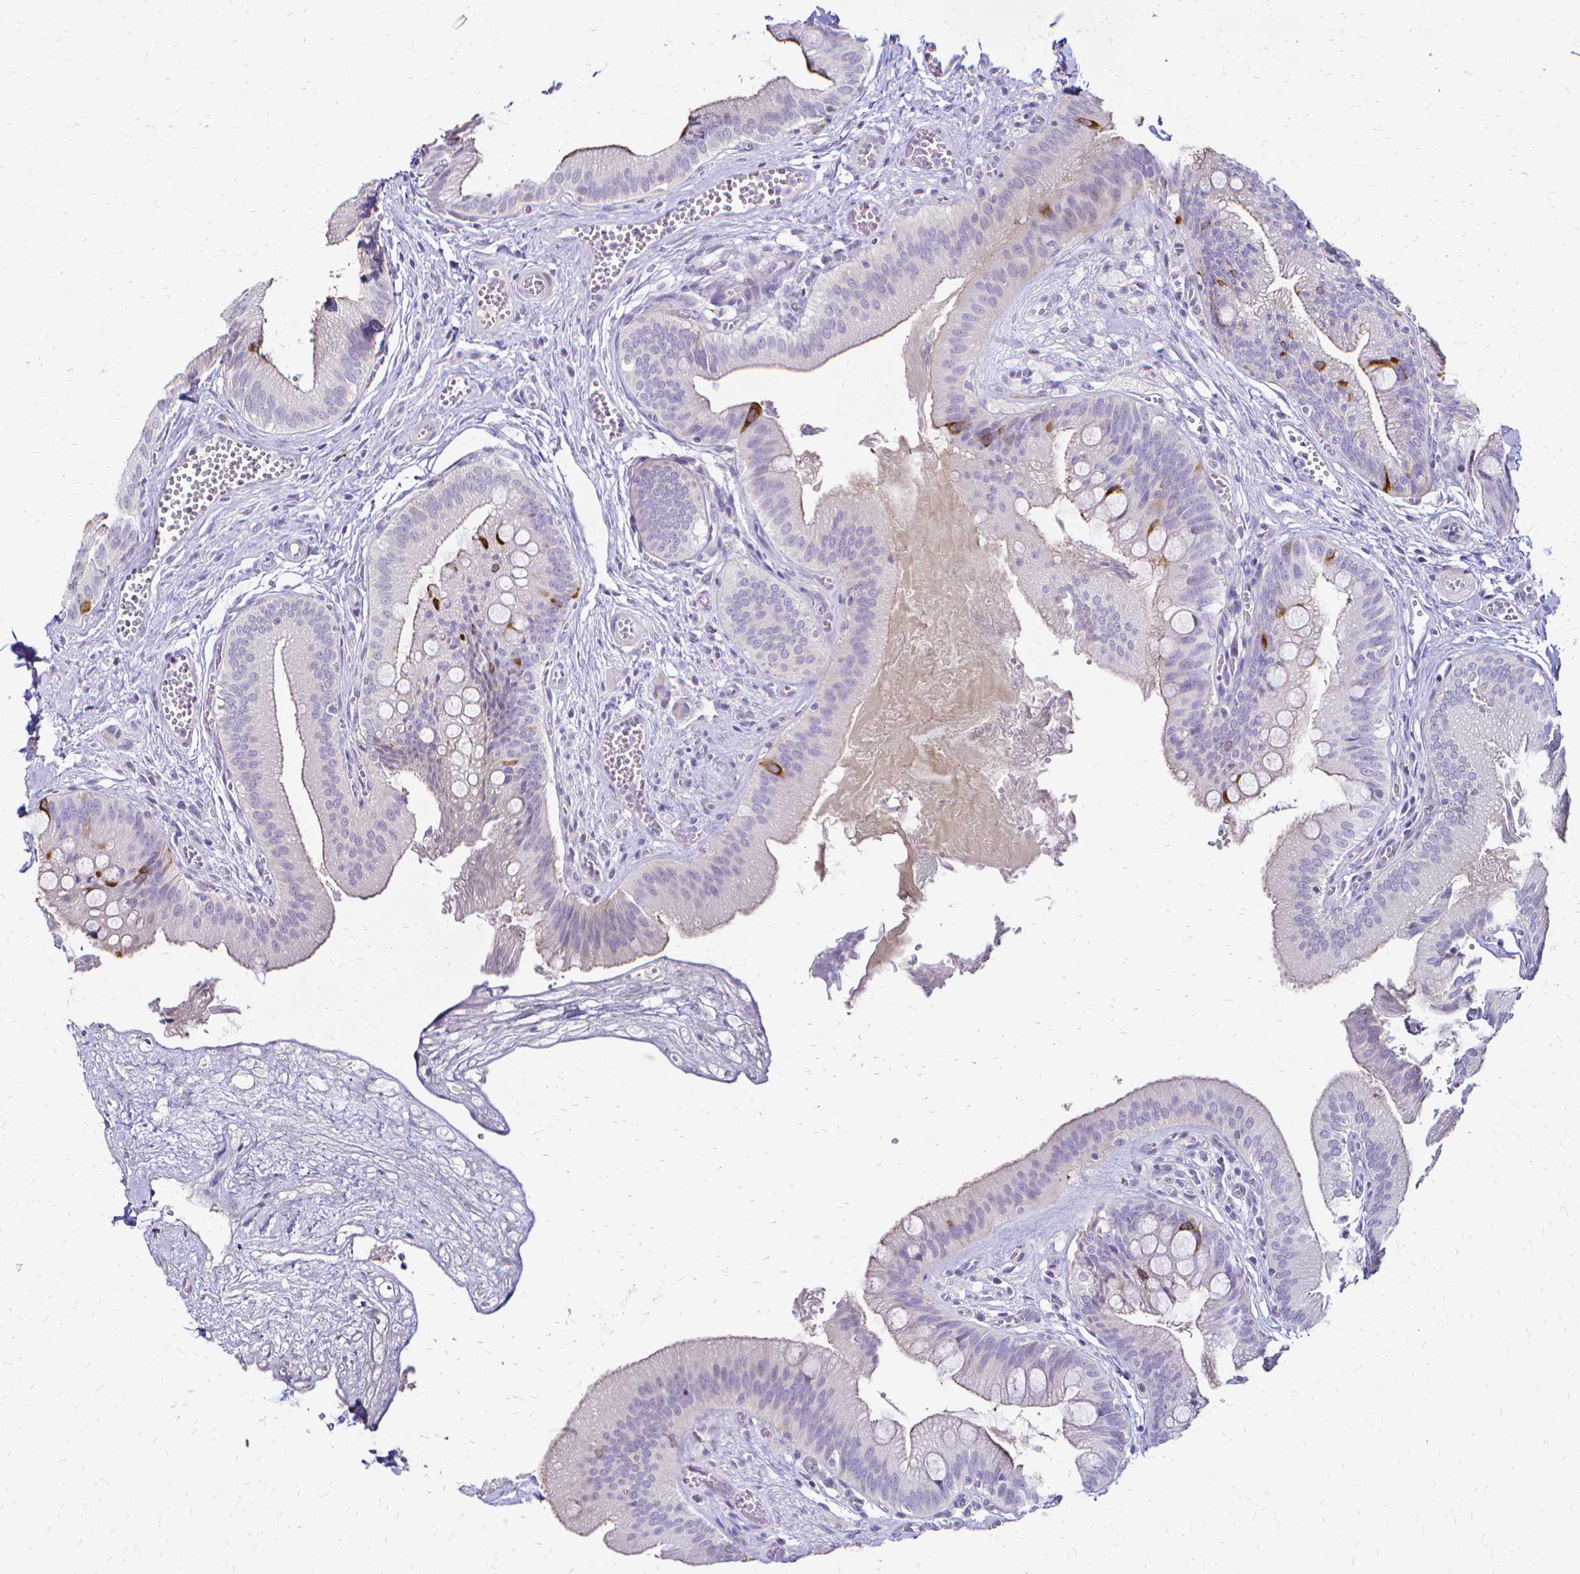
{"staining": {"intensity": "strong", "quantity": "<25%", "location": "cytoplasmic/membranous"}, "tissue": "gallbladder", "cell_type": "Glandular cells", "image_type": "normal", "snomed": [{"axis": "morphology", "description": "Normal tissue, NOS"}, {"axis": "topography", "description": "Gallbladder"}], "caption": "Benign gallbladder demonstrates strong cytoplasmic/membranous expression in about <25% of glandular cells, visualized by immunohistochemistry.", "gene": "CCNB1", "patient": {"sex": "male", "age": 17}}